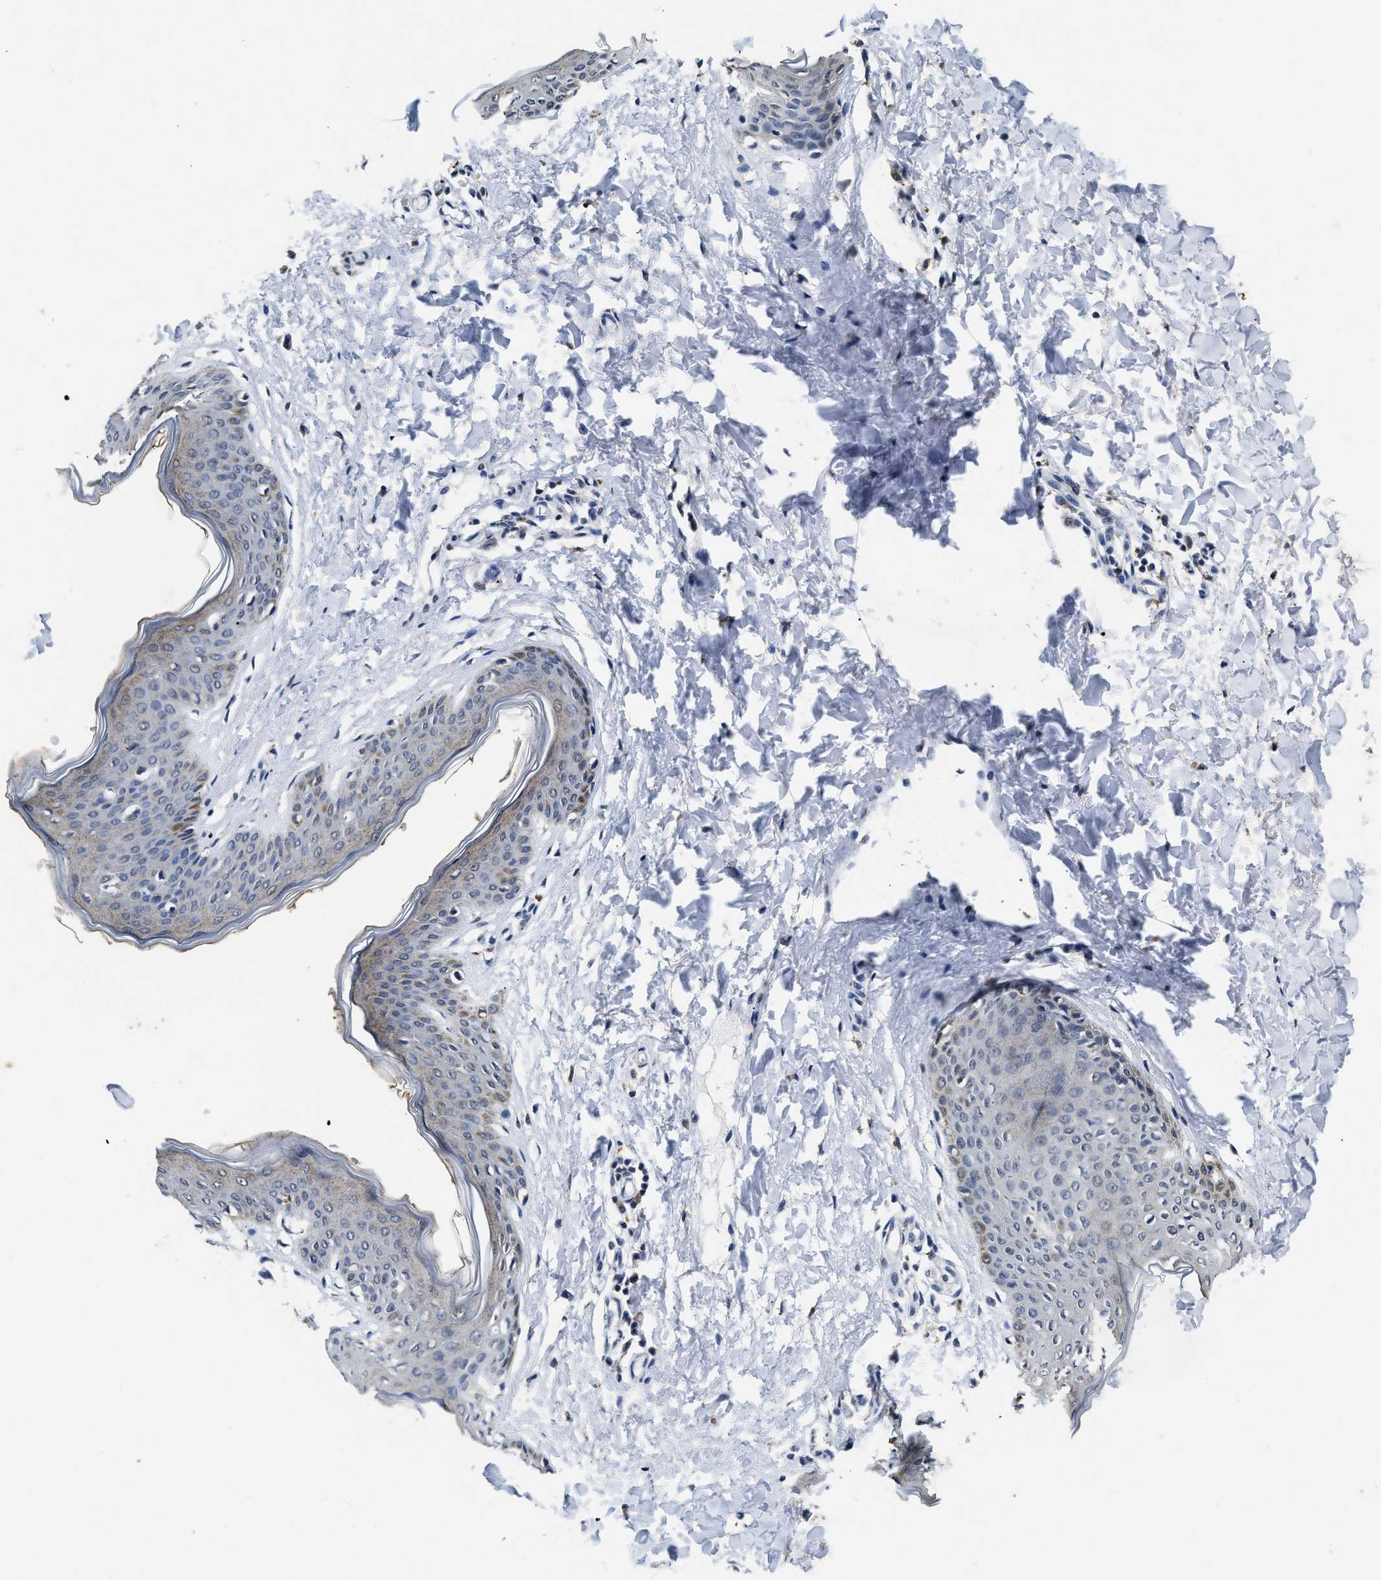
{"staining": {"intensity": "negative", "quantity": "none", "location": "none"}, "tissue": "skin", "cell_type": "Fibroblasts", "image_type": "normal", "snomed": [{"axis": "morphology", "description": "Normal tissue, NOS"}, {"axis": "topography", "description": "Skin"}], "caption": "Human skin stained for a protein using immunohistochemistry shows no expression in fibroblasts.", "gene": "ACOX1", "patient": {"sex": "female", "age": 17}}